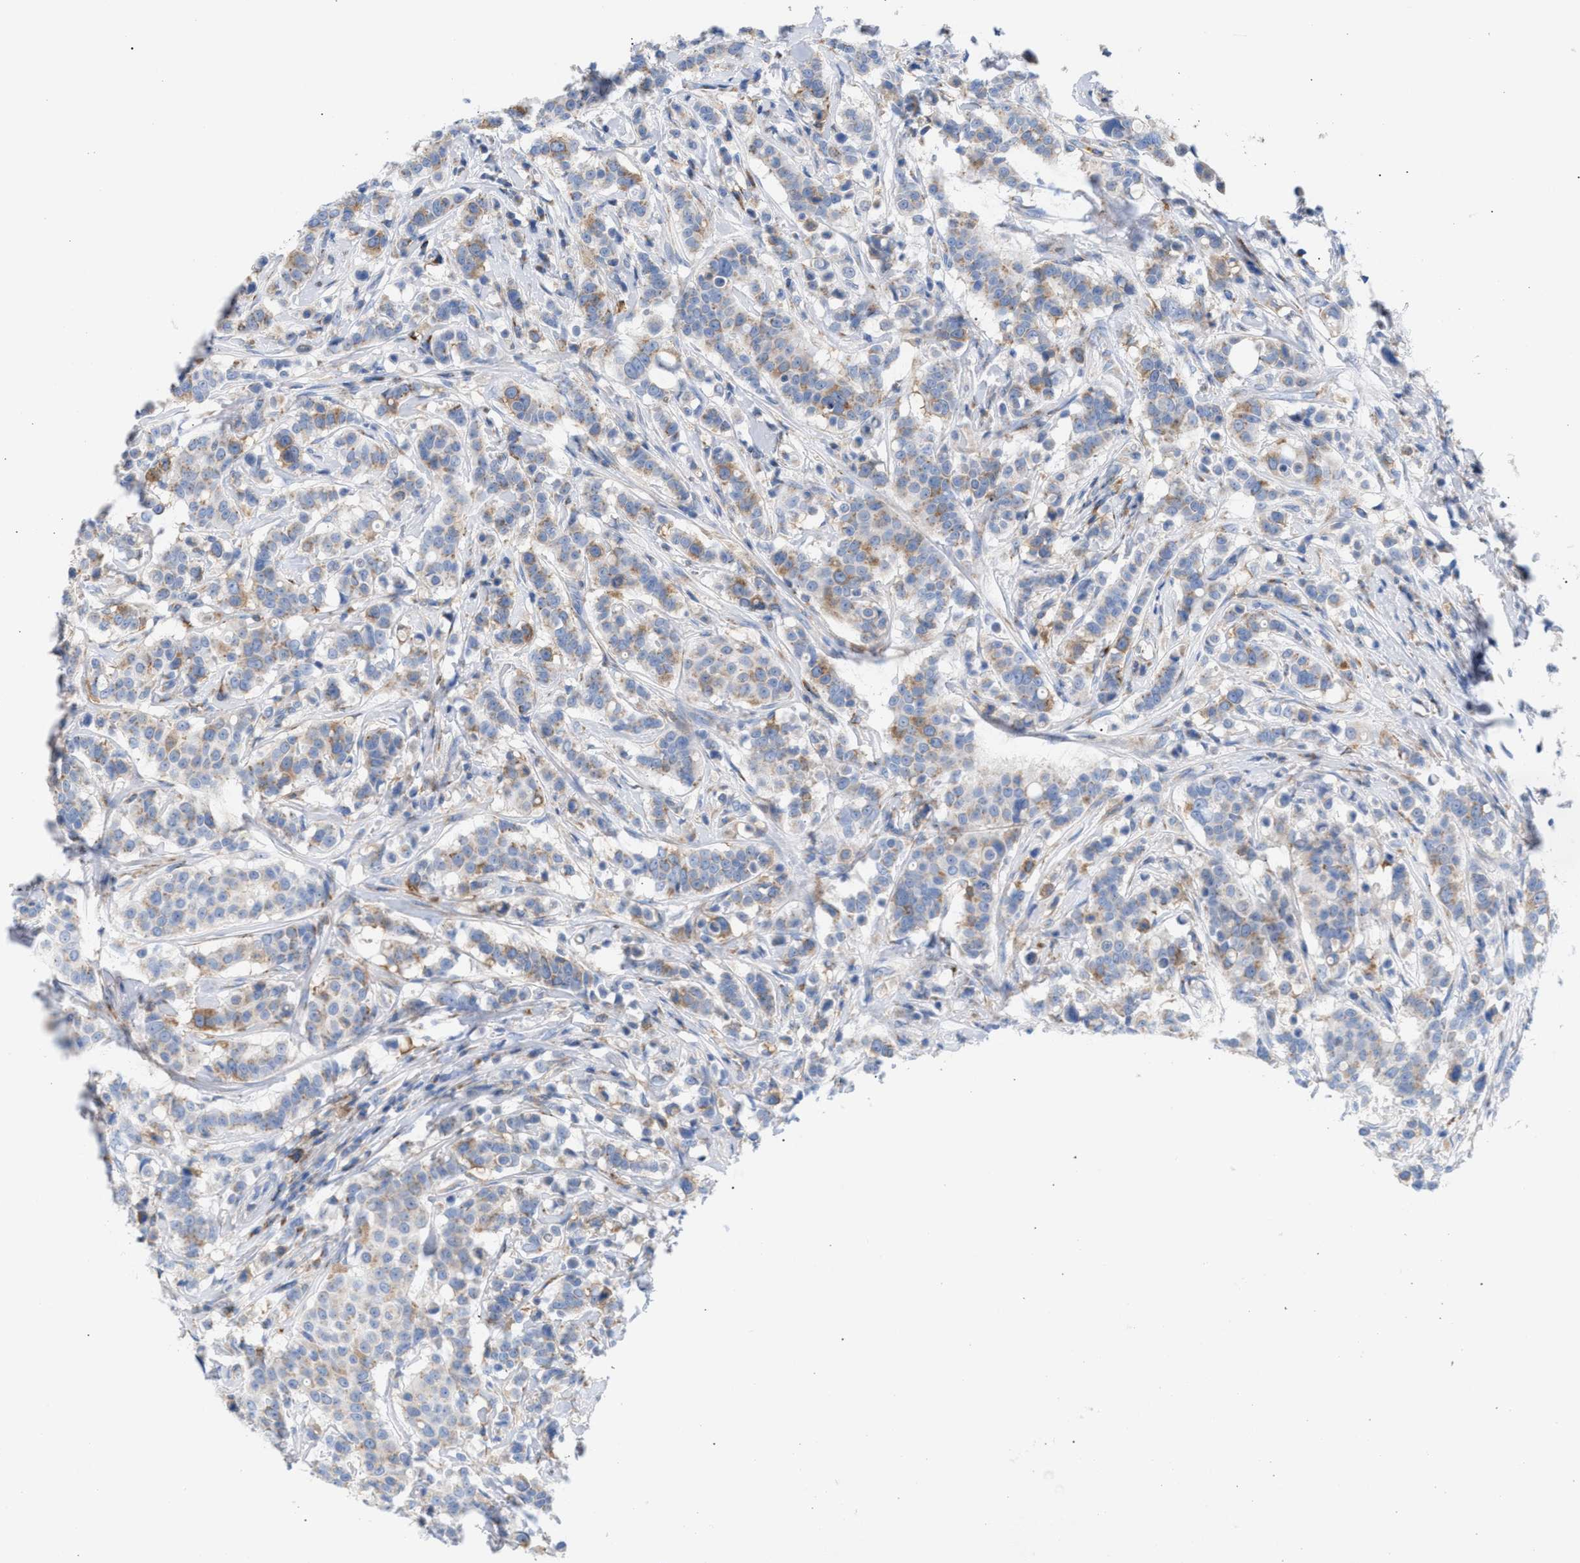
{"staining": {"intensity": "moderate", "quantity": "<25%", "location": "cytoplasmic/membranous"}, "tissue": "breast cancer", "cell_type": "Tumor cells", "image_type": "cancer", "snomed": [{"axis": "morphology", "description": "Duct carcinoma"}, {"axis": "topography", "description": "Breast"}], "caption": "Immunohistochemistry image of invasive ductal carcinoma (breast) stained for a protein (brown), which demonstrates low levels of moderate cytoplasmic/membranous expression in approximately <25% of tumor cells.", "gene": "TACC3", "patient": {"sex": "female", "age": 27}}